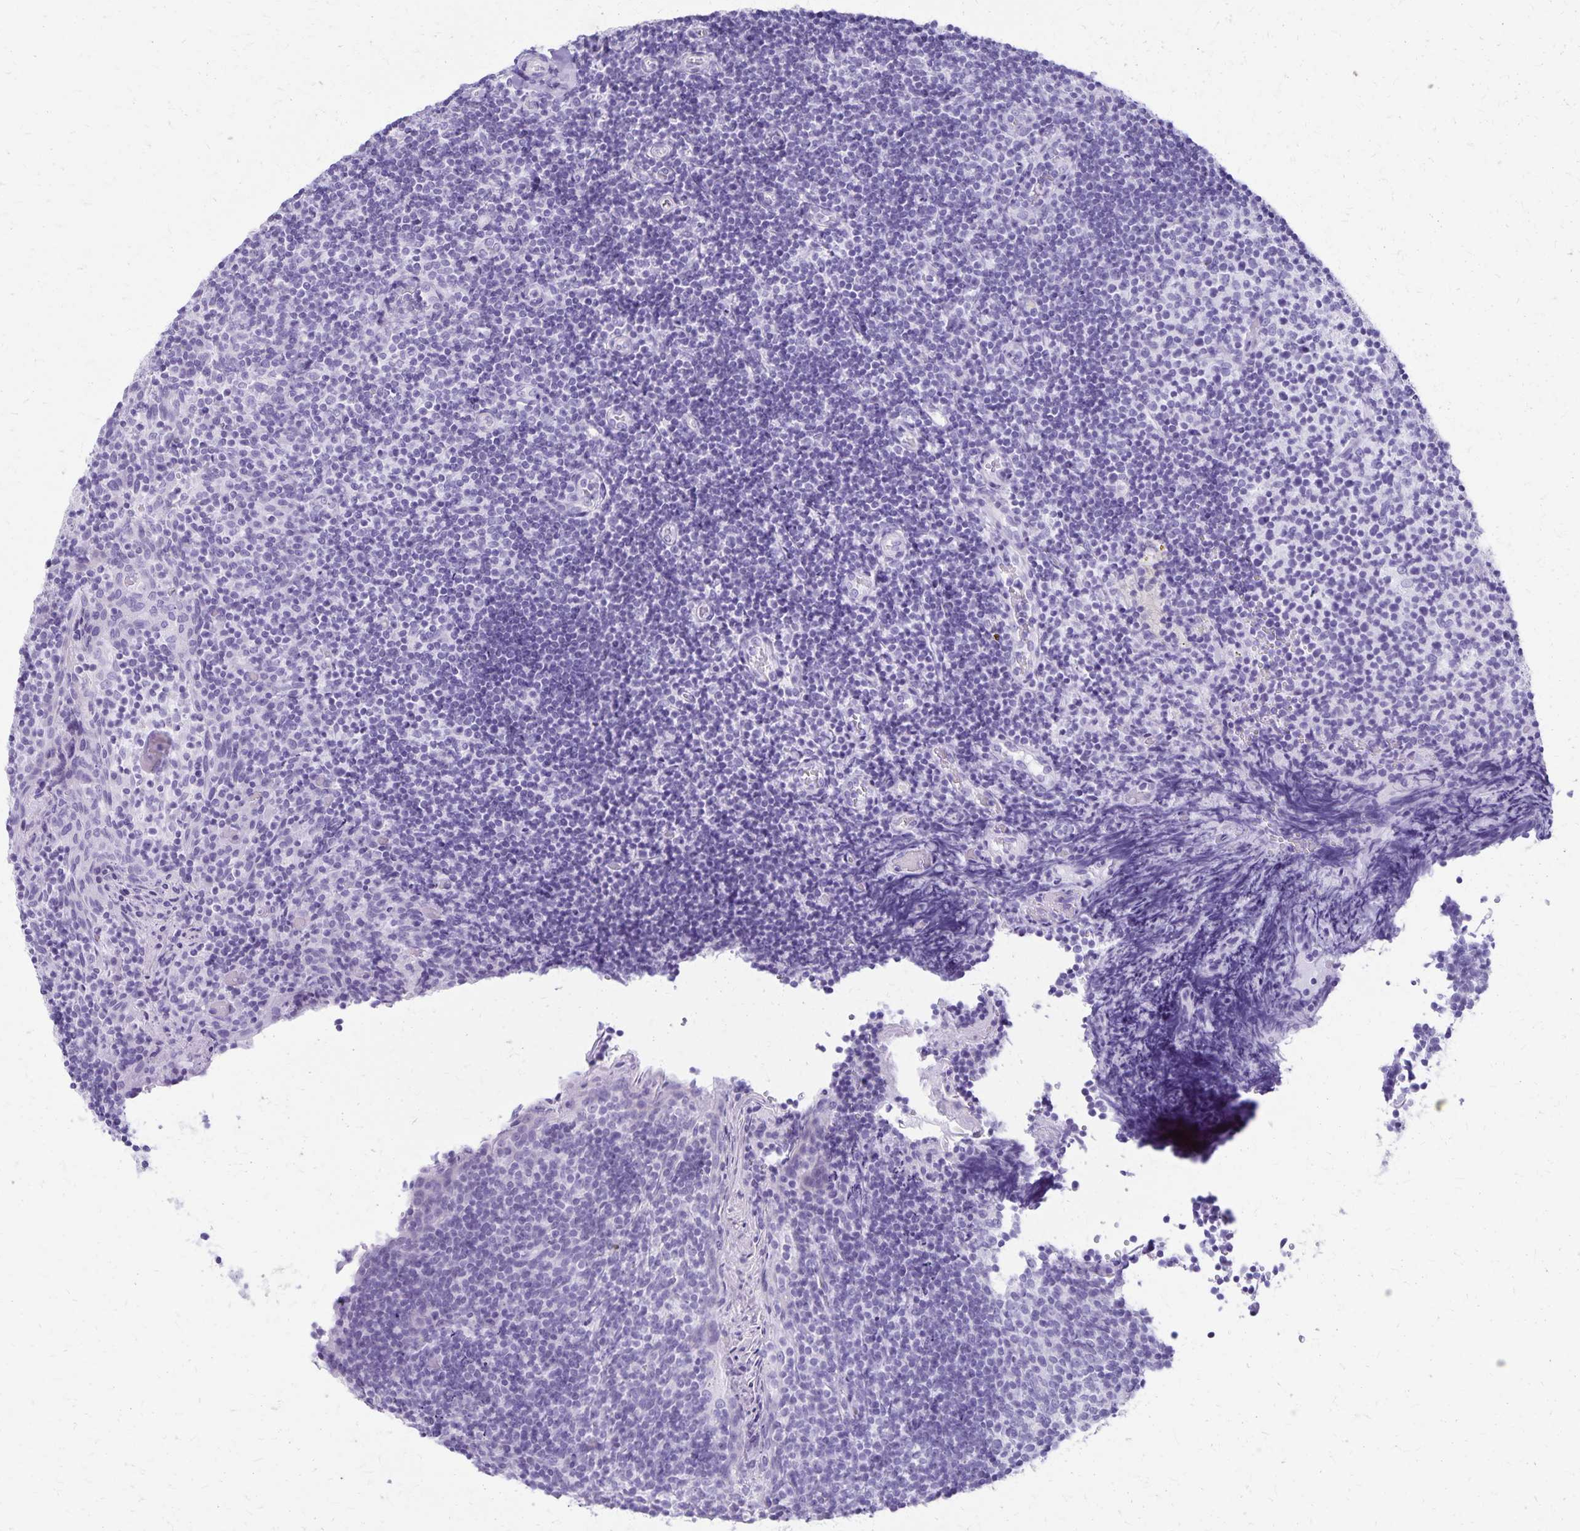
{"staining": {"intensity": "negative", "quantity": "none", "location": "none"}, "tissue": "tonsil", "cell_type": "Germinal center cells", "image_type": "normal", "snomed": [{"axis": "morphology", "description": "Normal tissue, NOS"}, {"axis": "topography", "description": "Tonsil"}], "caption": "This is an immunohistochemistry (IHC) photomicrograph of normal tonsil. There is no staining in germinal center cells.", "gene": "DEFA5", "patient": {"sex": "female", "age": 10}}